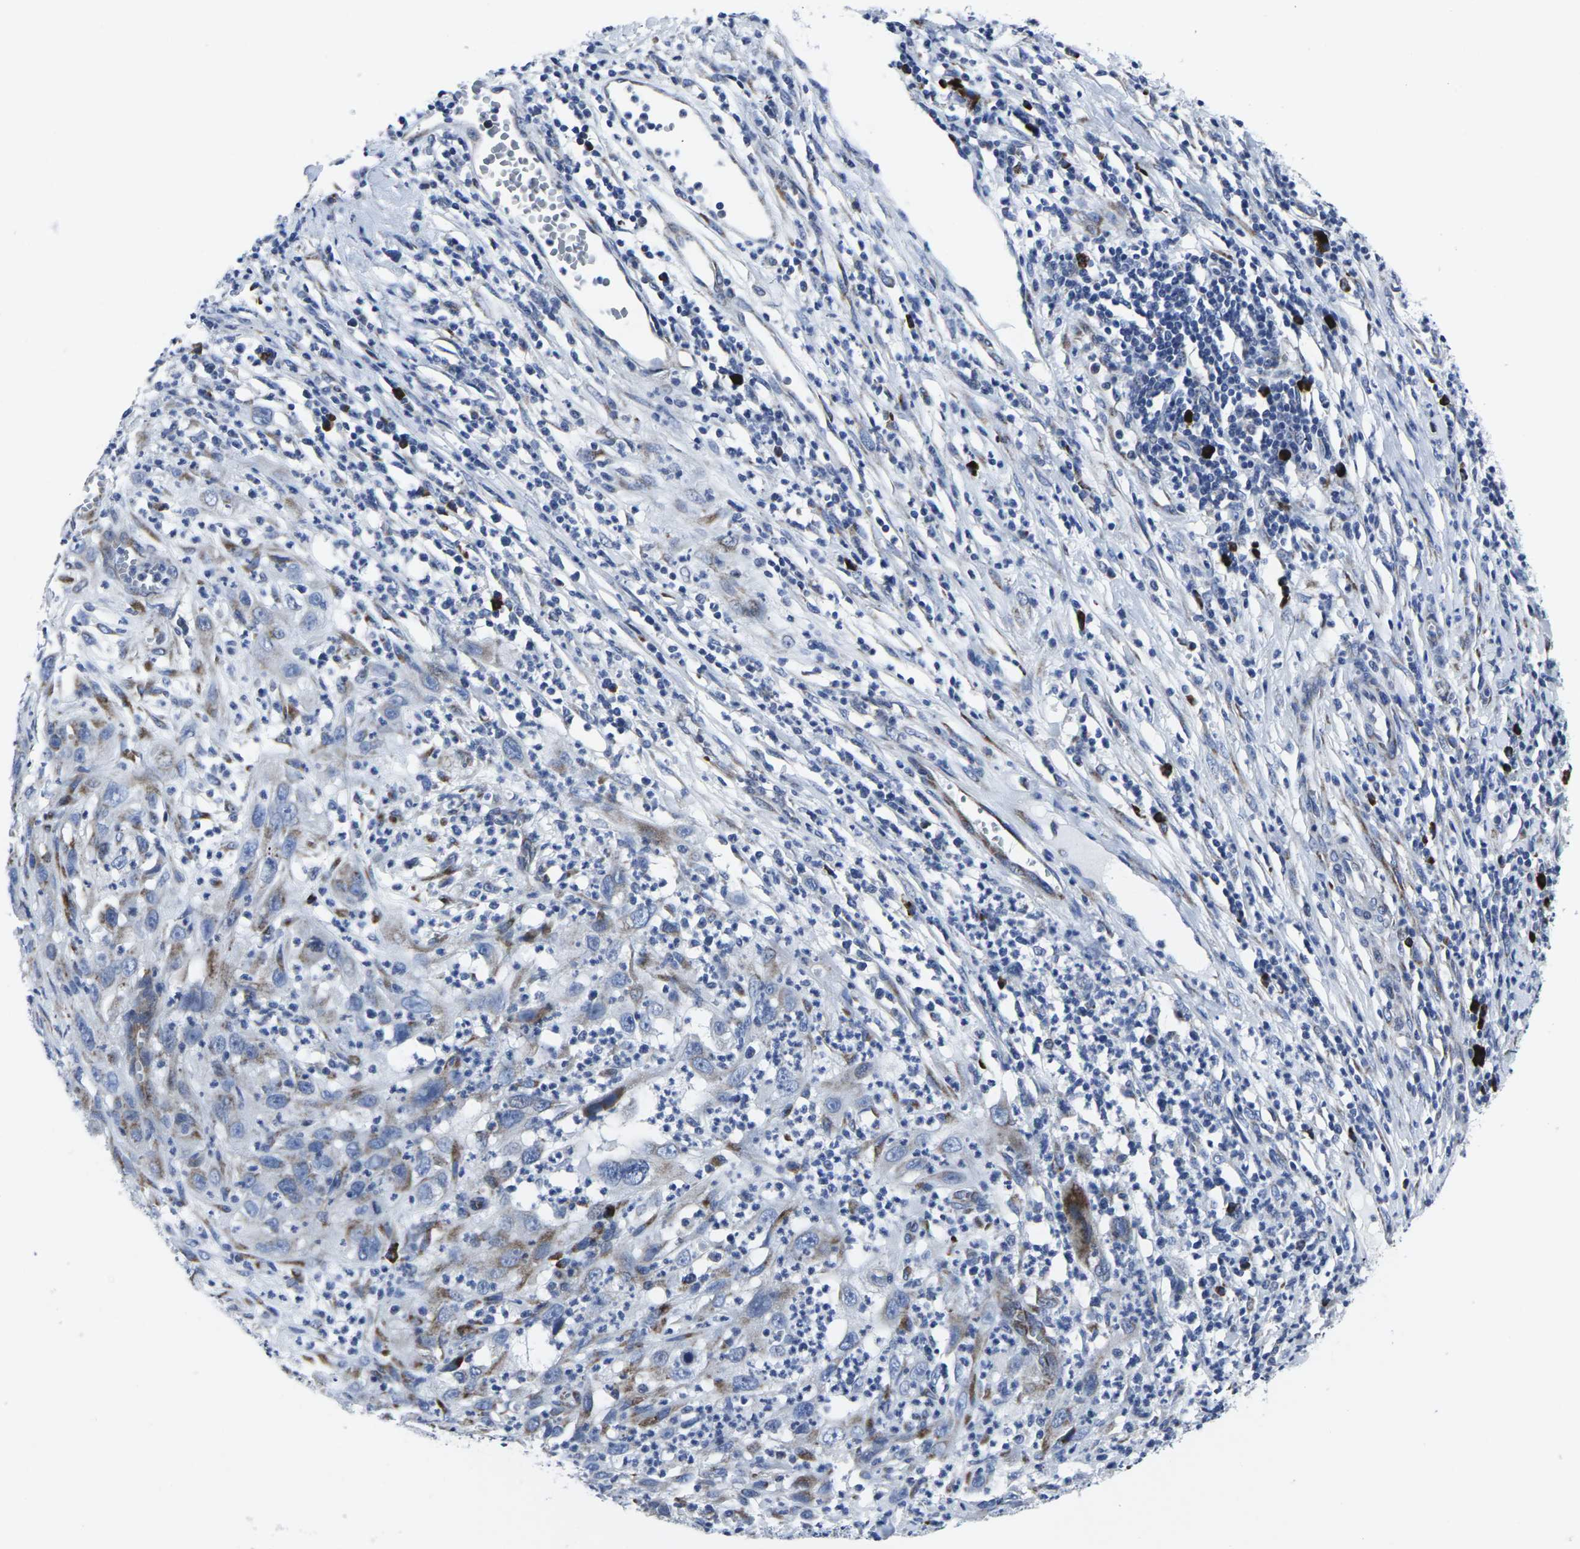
{"staining": {"intensity": "moderate", "quantity": "25%-75%", "location": "cytoplasmic/membranous"}, "tissue": "cervical cancer", "cell_type": "Tumor cells", "image_type": "cancer", "snomed": [{"axis": "morphology", "description": "Squamous cell carcinoma, NOS"}, {"axis": "topography", "description": "Cervix"}], "caption": "The micrograph demonstrates immunohistochemical staining of cervical cancer. There is moderate cytoplasmic/membranous expression is identified in about 25%-75% of tumor cells. The staining was performed using DAB, with brown indicating positive protein expression. Nuclei are stained blue with hematoxylin.", "gene": "RPN1", "patient": {"sex": "female", "age": 32}}